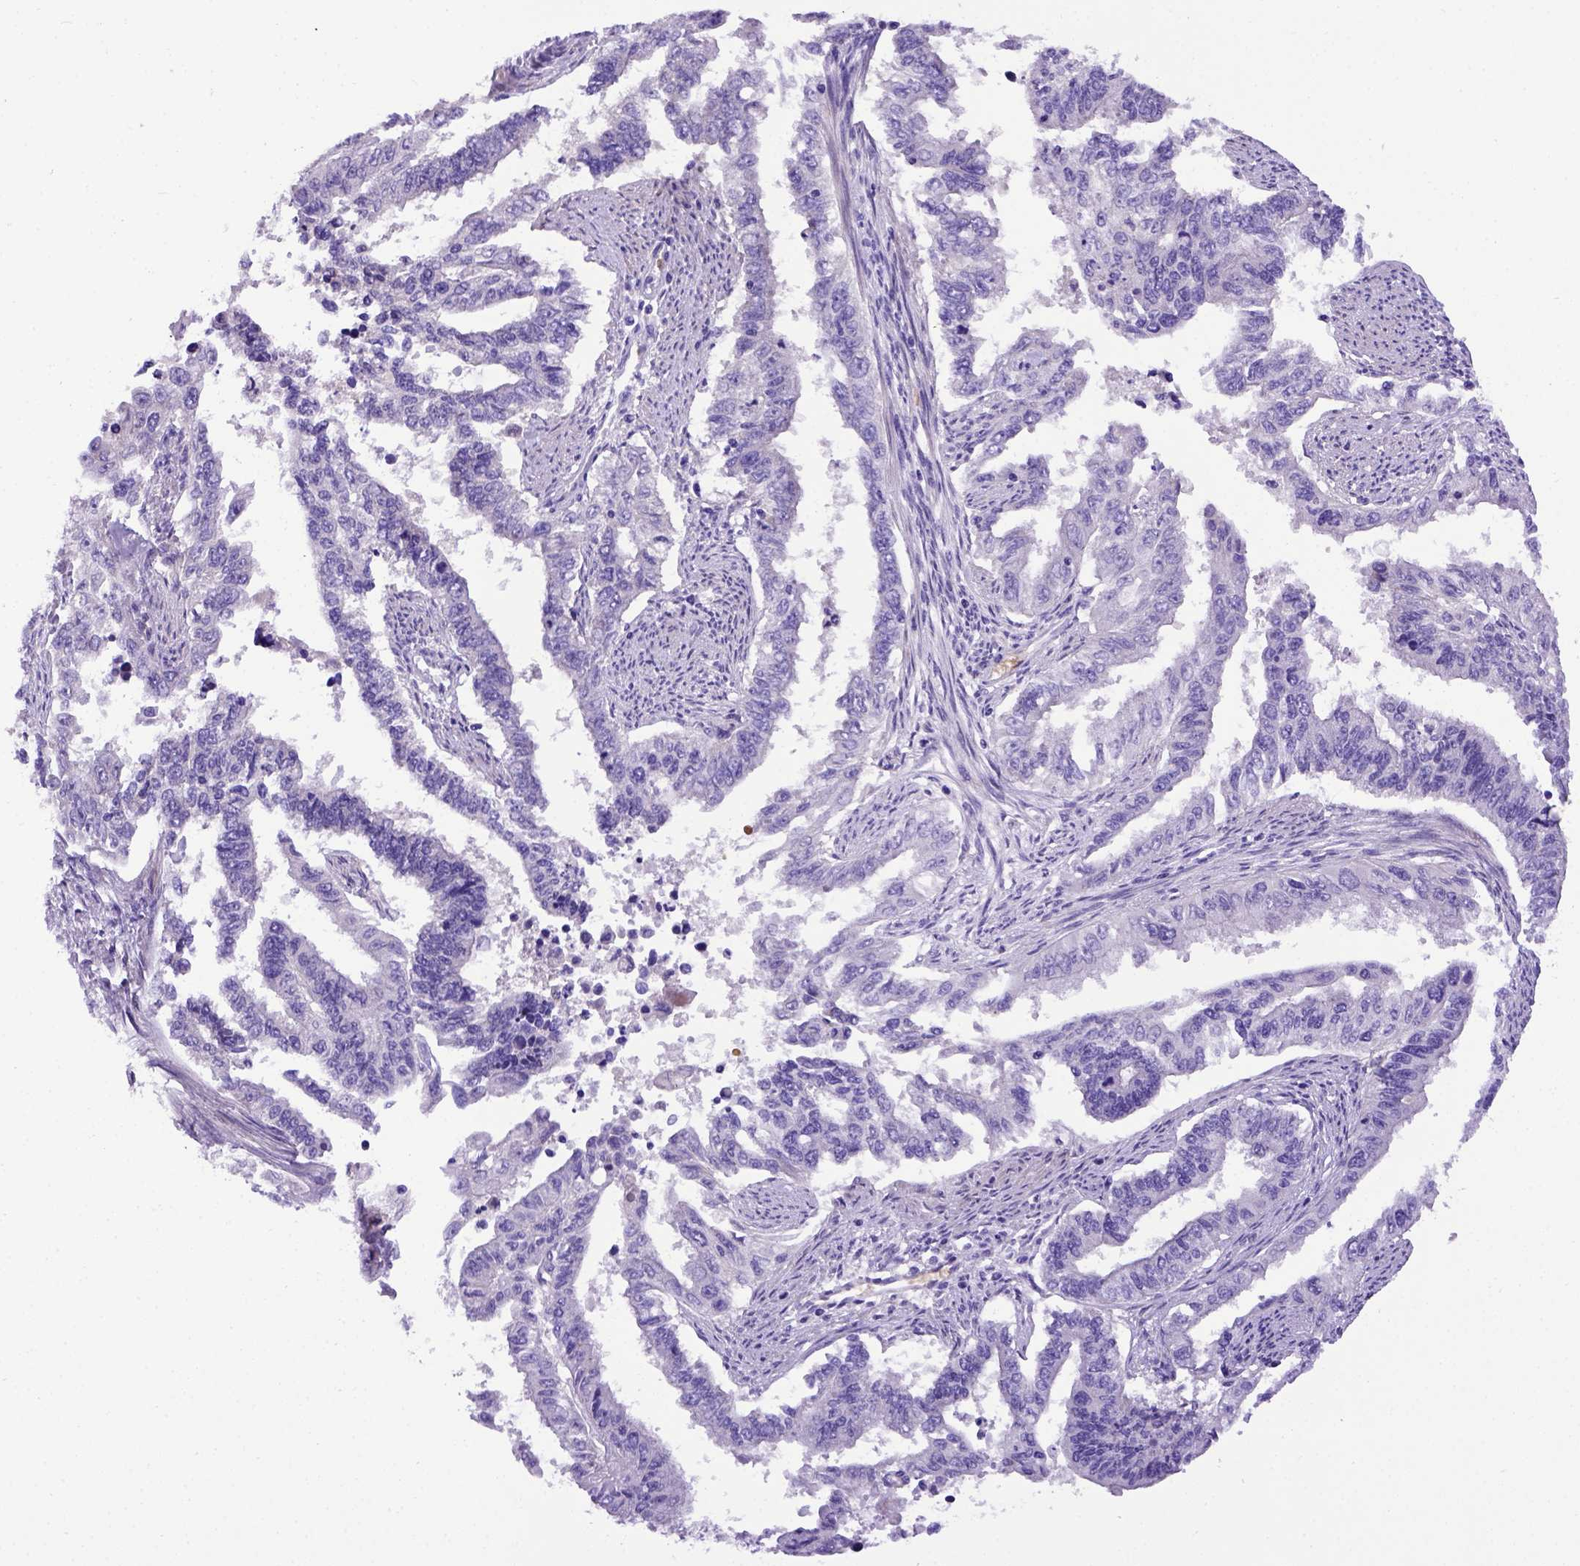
{"staining": {"intensity": "negative", "quantity": "none", "location": "none"}, "tissue": "endometrial cancer", "cell_type": "Tumor cells", "image_type": "cancer", "snomed": [{"axis": "morphology", "description": "Adenocarcinoma, NOS"}, {"axis": "topography", "description": "Uterus"}], "caption": "An IHC photomicrograph of endometrial adenocarcinoma is shown. There is no staining in tumor cells of endometrial adenocarcinoma. (Brightfield microscopy of DAB (3,3'-diaminobenzidine) immunohistochemistry (IHC) at high magnification).", "gene": "ADAM12", "patient": {"sex": "female", "age": 59}}